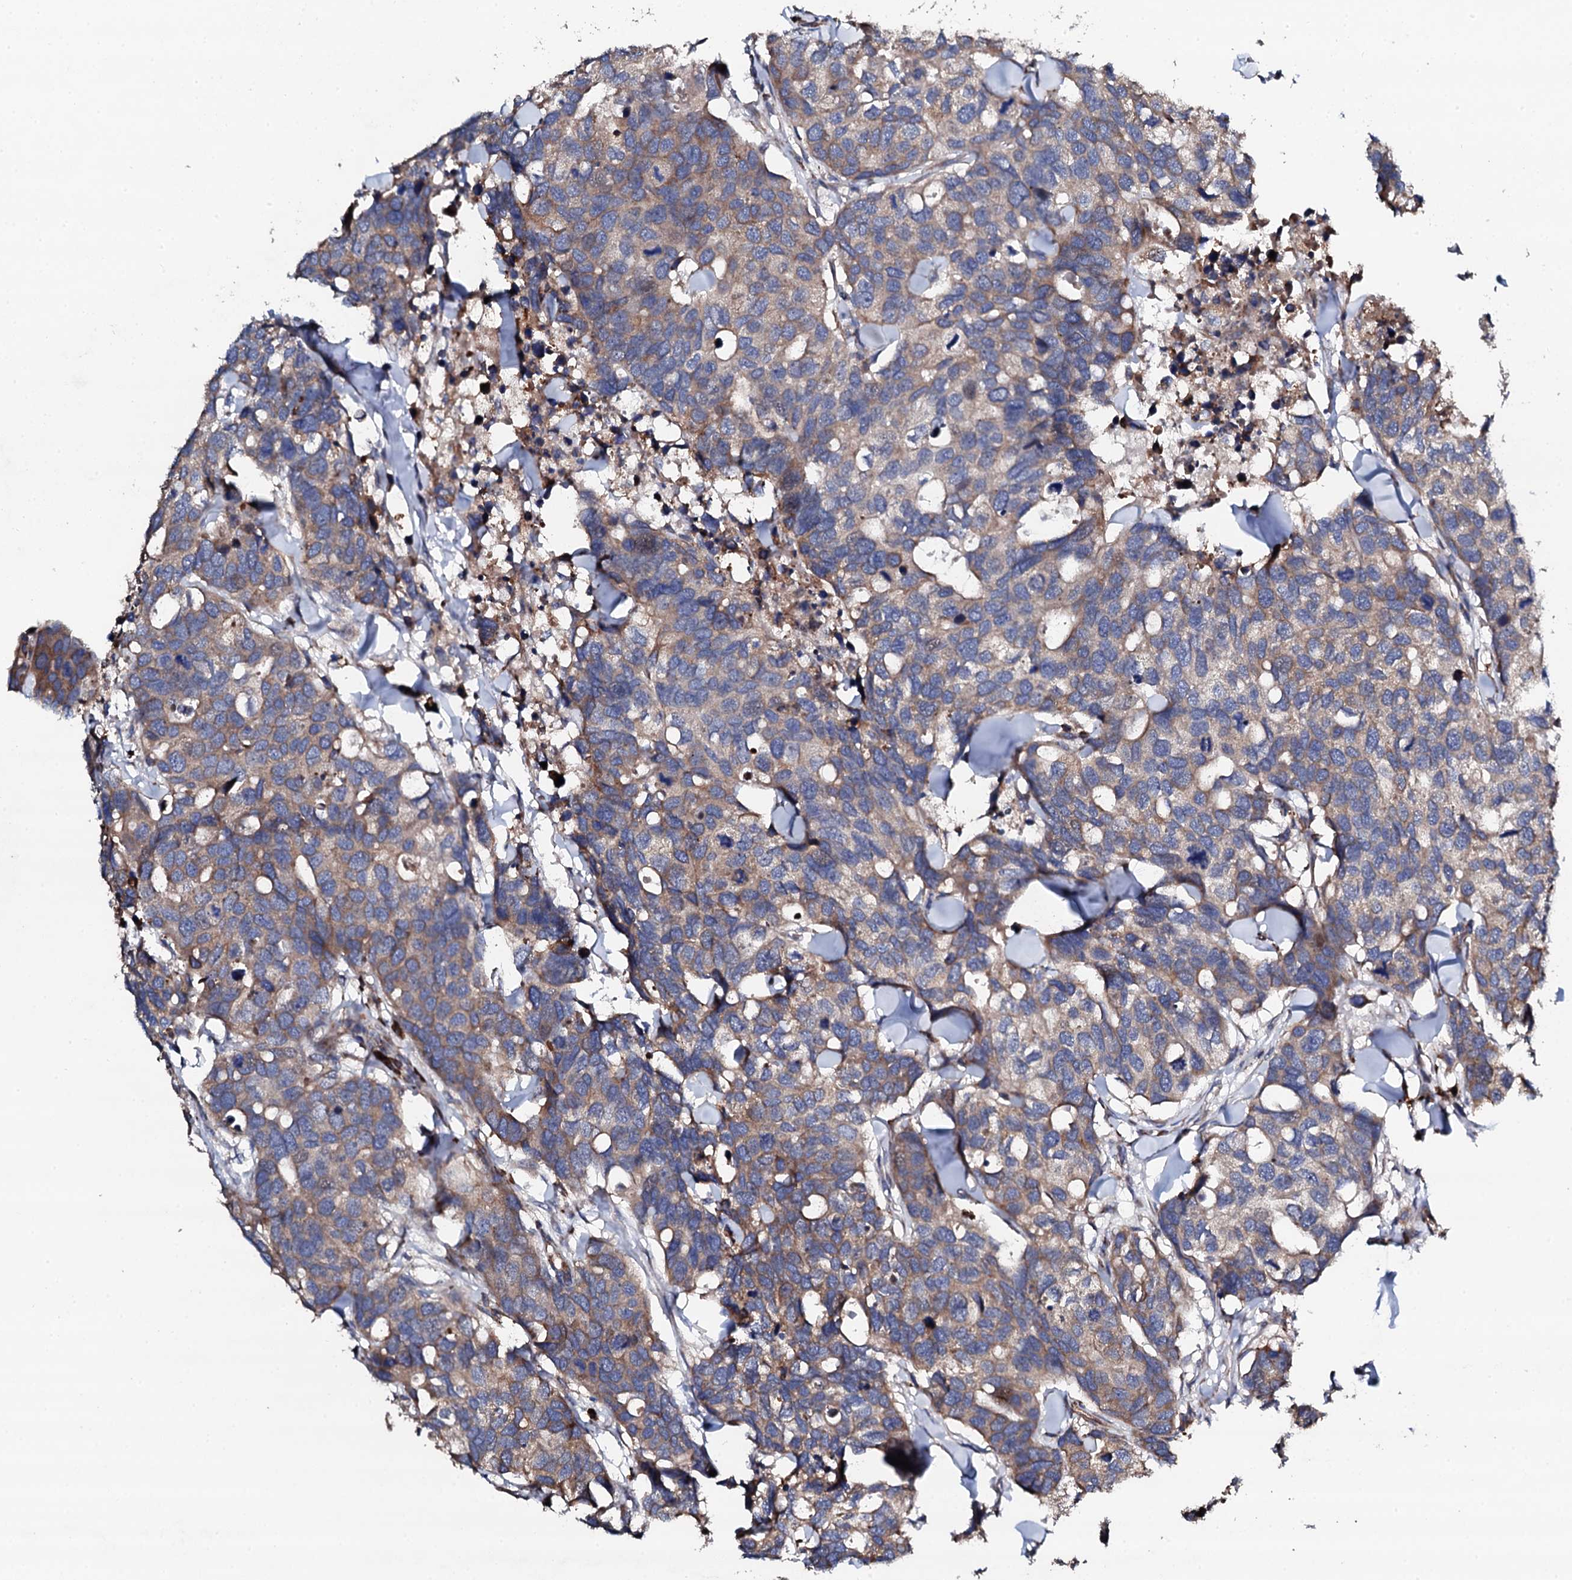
{"staining": {"intensity": "moderate", "quantity": ">75%", "location": "cytoplasmic/membranous"}, "tissue": "breast cancer", "cell_type": "Tumor cells", "image_type": "cancer", "snomed": [{"axis": "morphology", "description": "Duct carcinoma"}, {"axis": "topography", "description": "Breast"}], "caption": "Protein expression analysis of human breast intraductal carcinoma reveals moderate cytoplasmic/membranous positivity in approximately >75% of tumor cells.", "gene": "LIPT2", "patient": {"sex": "female", "age": 83}}